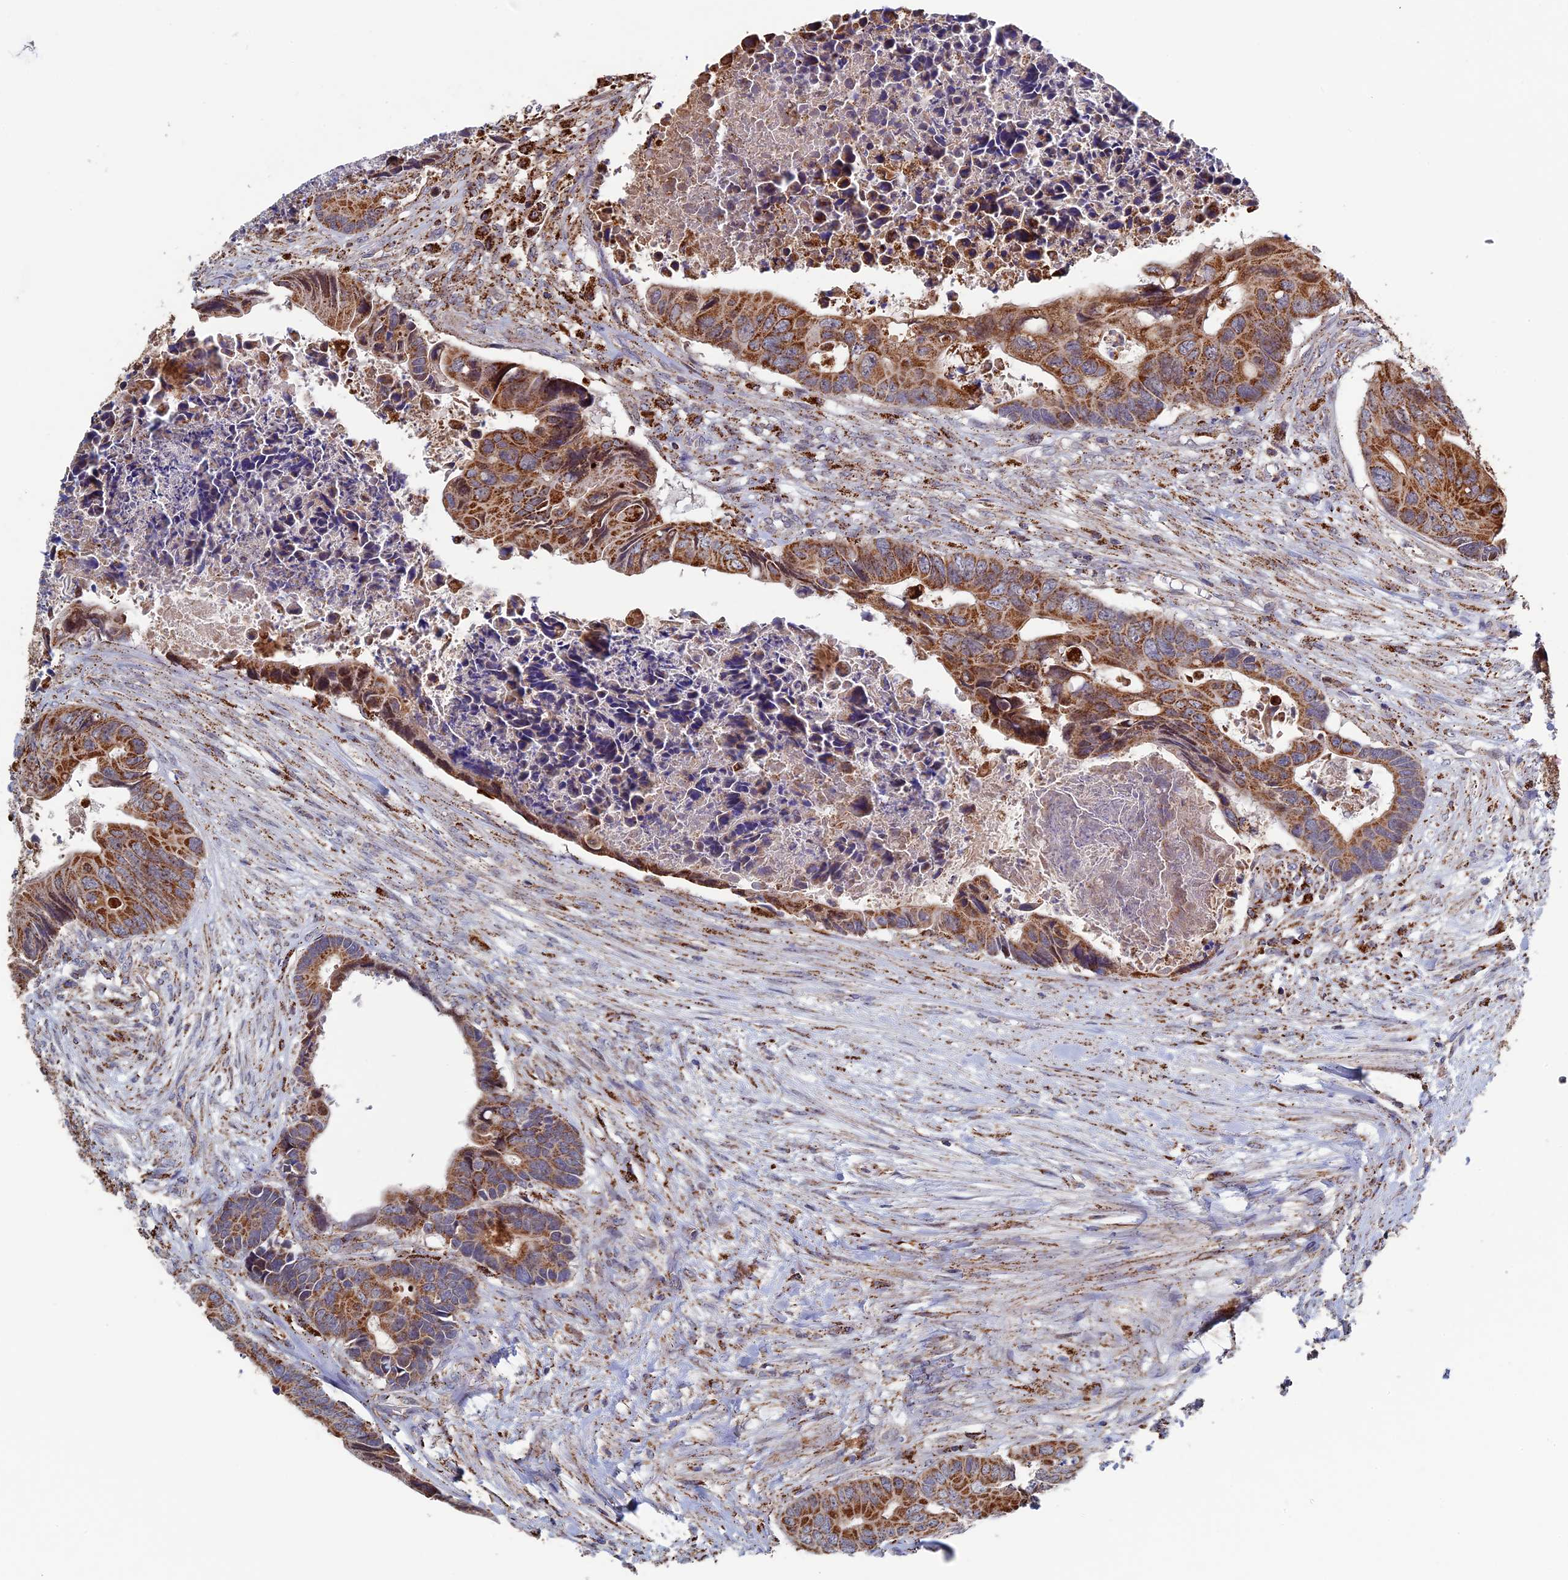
{"staining": {"intensity": "moderate", "quantity": ">75%", "location": "cytoplasmic/membranous"}, "tissue": "colorectal cancer", "cell_type": "Tumor cells", "image_type": "cancer", "snomed": [{"axis": "morphology", "description": "Adenocarcinoma, NOS"}, {"axis": "topography", "description": "Rectum"}], "caption": "Immunohistochemistry (IHC) micrograph of human adenocarcinoma (colorectal) stained for a protein (brown), which reveals medium levels of moderate cytoplasmic/membranous positivity in approximately >75% of tumor cells.", "gene": "SEC24D", "patient": {"sex": "female", "age": 78}}